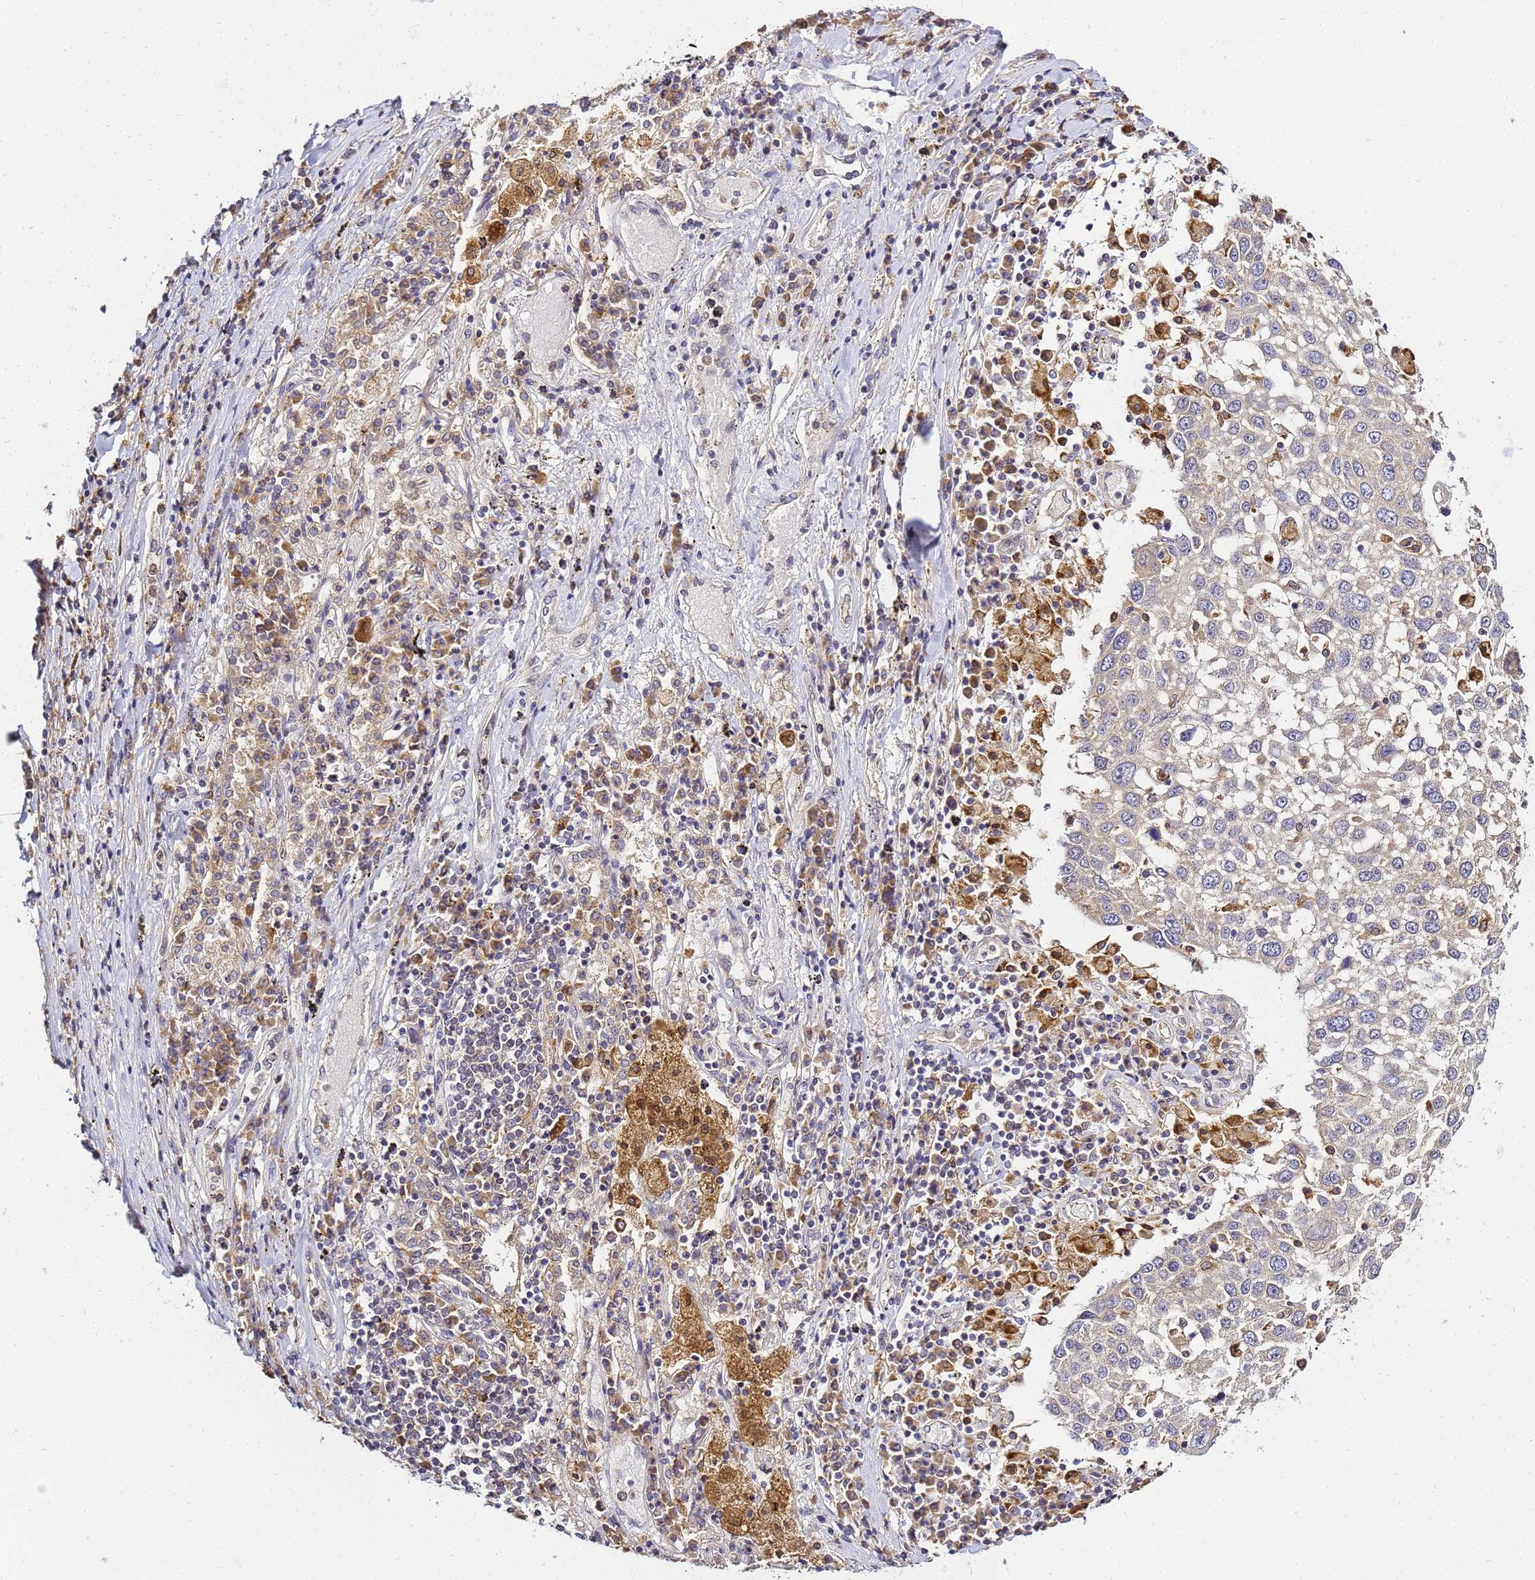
{"staining": {"intensity": "negative", "quantity": "none", "location": "none"}, "tissue": "lung cancer", "cell_type": "Tumor cells", "image_type": "cancer", "snomed": [{"axis": "morphology", "description": "Squamous cell carcinoma, NOS"}, {"axis": "topography", "description": "Lung"}], "caption": "This is an immunohistochemistry (IHC) image of human lung cancer. There is no expression in tumor cells.", "gene": "ADPGK", "patient": {"sex": "male", "age": 65}}